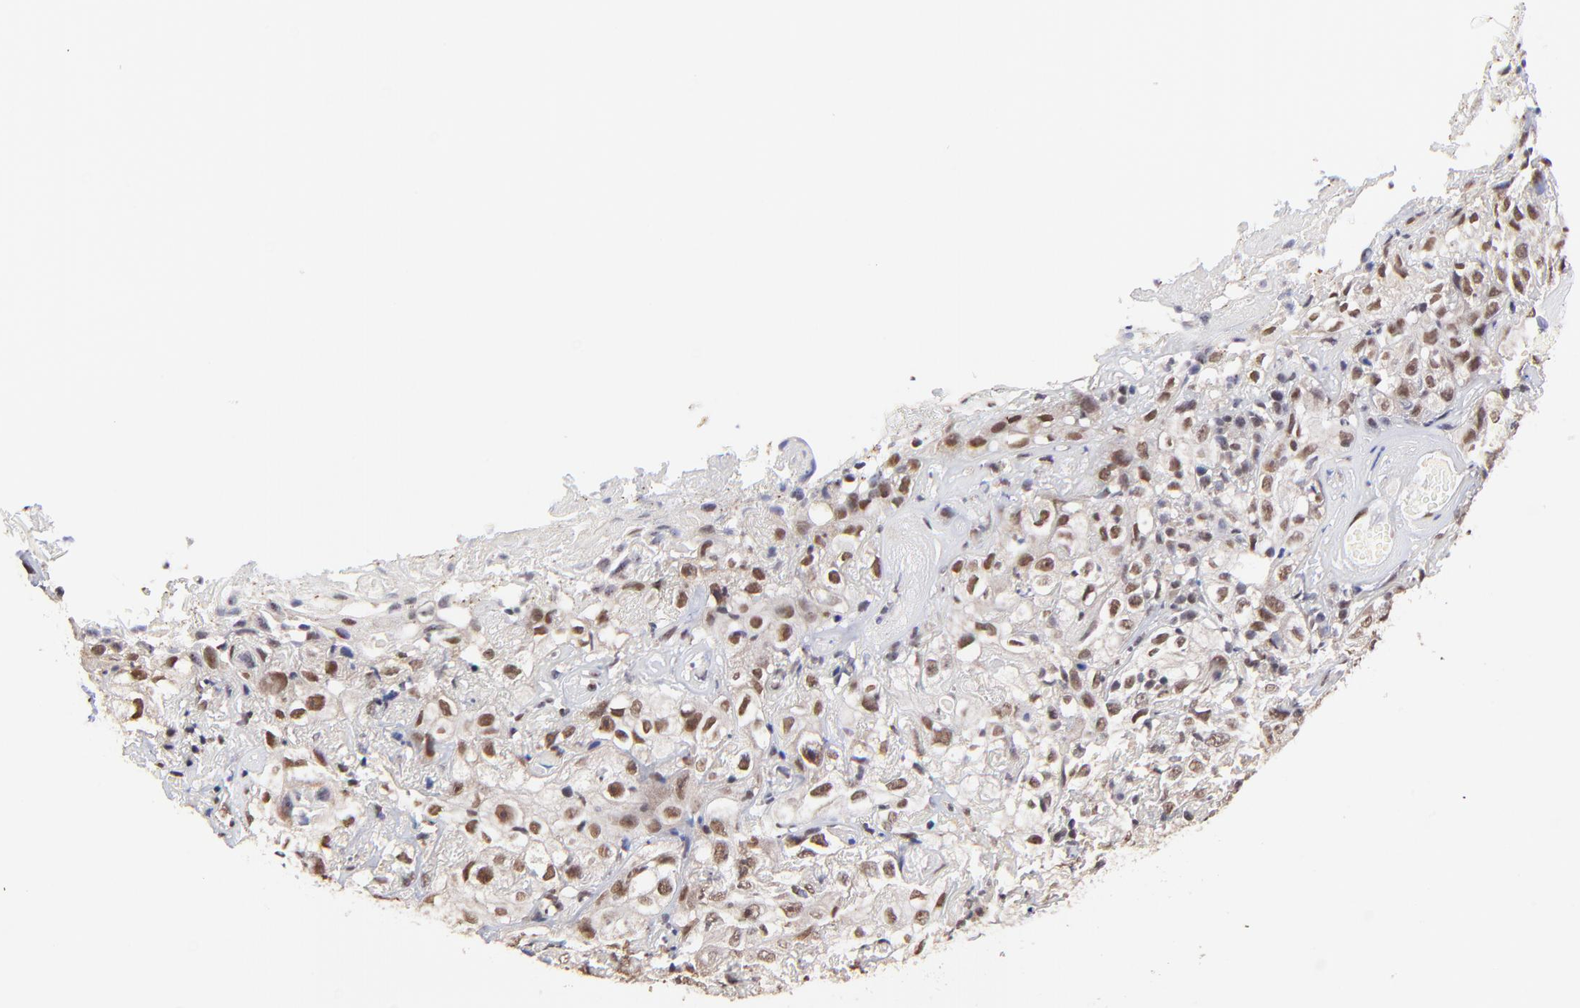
{"staining": {"intensity": "moderate", "quantity": ">75%", "location": "nuclear"}, "tissue": "skin cancer", "cell_type": "Tumor cells", "image_type": "cancer", "snomed": [{"axis": "morphology", "description": "Squamous cell carcinoma, NOS"}, {"axis": "topography", "description": "Skin"}], "caption": "Immunohistochemical staining of human skin squamous cell carcinoma reveals medium levels of moderate nuclear protein staining in approximately >75% of tumor cells. (DAB (3,3'-diaminobenzidine) IHC with brightfield microscopy, high magnification).", "gene": "ZNF670", "patient": {"sex": "male", "age": 65}}